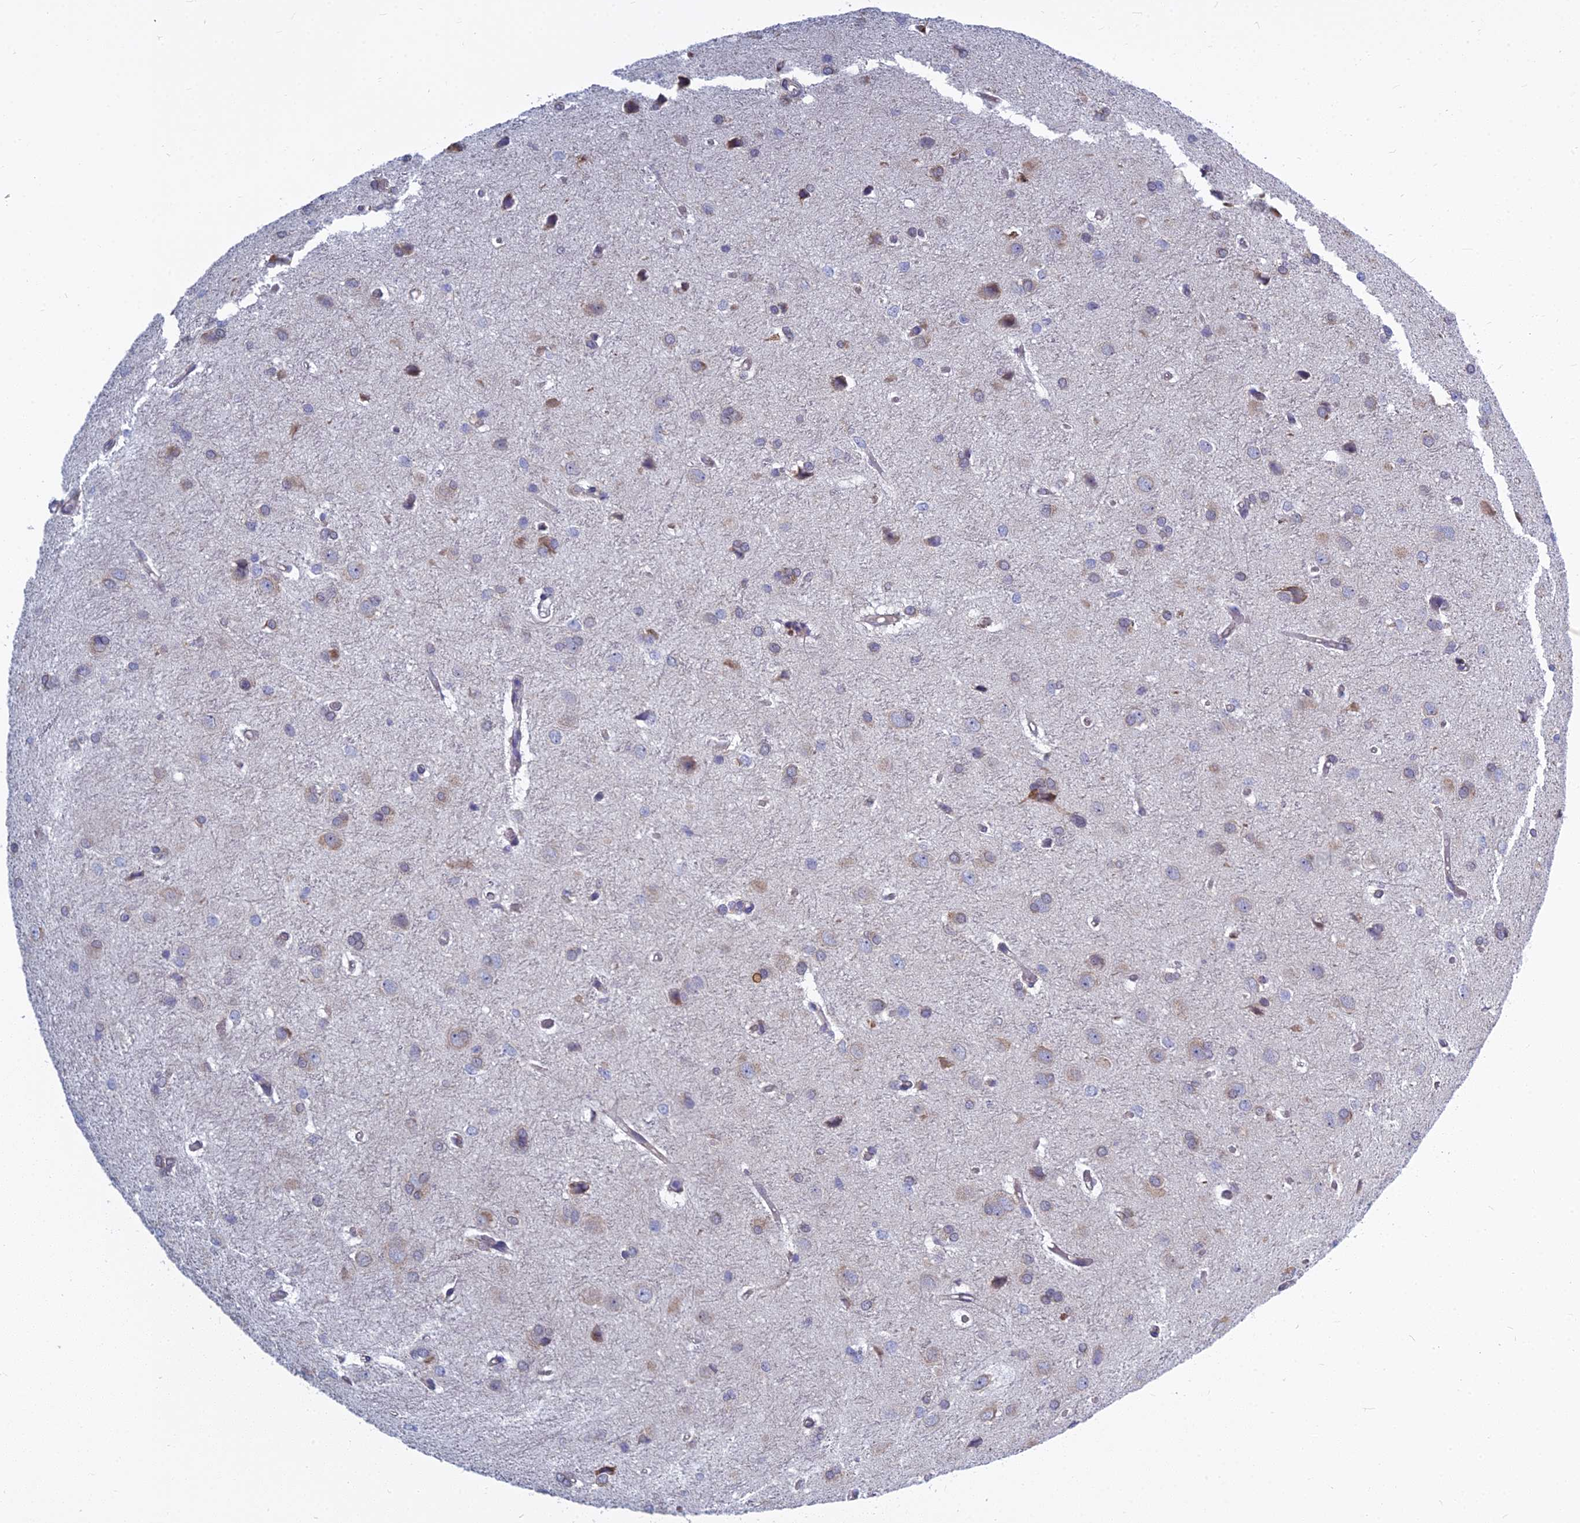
{"staining": {"intensity": "moderate", "quantity": "<25%", "location": "cytoplasmic/membranous"}, "tissue": "glioma", "cell_type": "Tumor cells", "image_type": "cancer", "snomed": [{"axis": "morphology", "description": "Glioma, malignant, High grade"}, {"axis": "topography", "description": "Brain"}], "caption": "Immunohistochemistry histopathology image of neoplastic tissue: malignant high-grade glioma stained using immunohistochemistry demonstrates low levels of moderate protein expression localized specifically in the cytoplasmic/membranous of tumor cells, appearing as a cytoplasmic/membranous brown color.", "gene": "KIAA1143", "patient": {"sex": "female", "age": 50}}